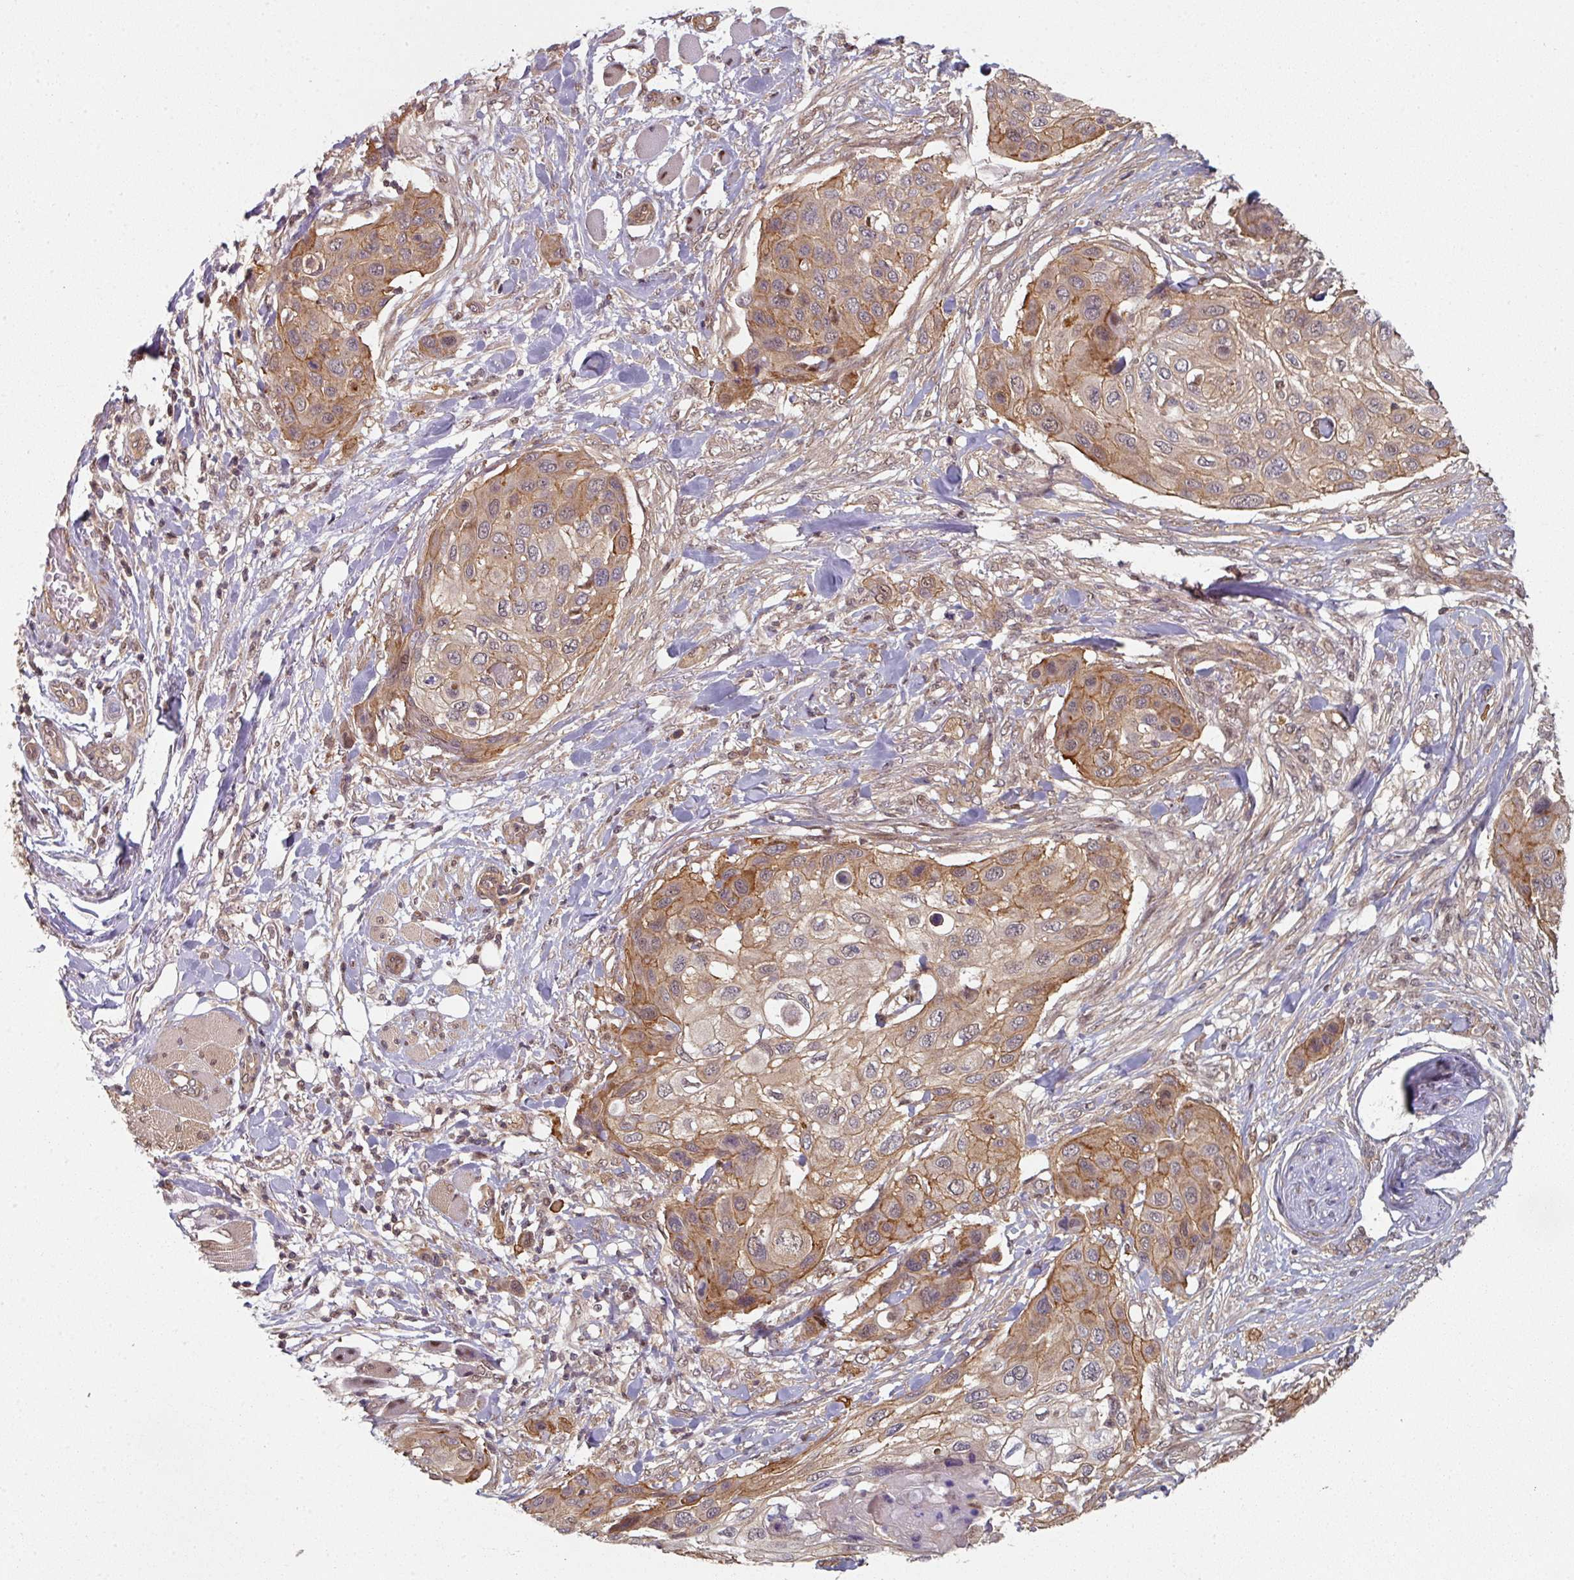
{"staining": {"intensity": "moderate", "quantity": "25%-75%", "location": "cytoplasmic/membranous"}, "tissue": "skin cancer", "cell_type": "Tumor cells", "image_type": "cancer", "snomed": [{"axis": "morphology", "description": "Squamous cell carcinoma, NOS"}, {"axis": "topography", "description": "Skin"}], "caption": "This photomicrograph reveals immunohistochemistry staining of human skin cancer, with medium moderate cytoplasmic/membranous positivity in approximately 25%-75% of tumor cells.", "gene": "PSME3IP1", "patient": {"sex": "female", "age": 87}}